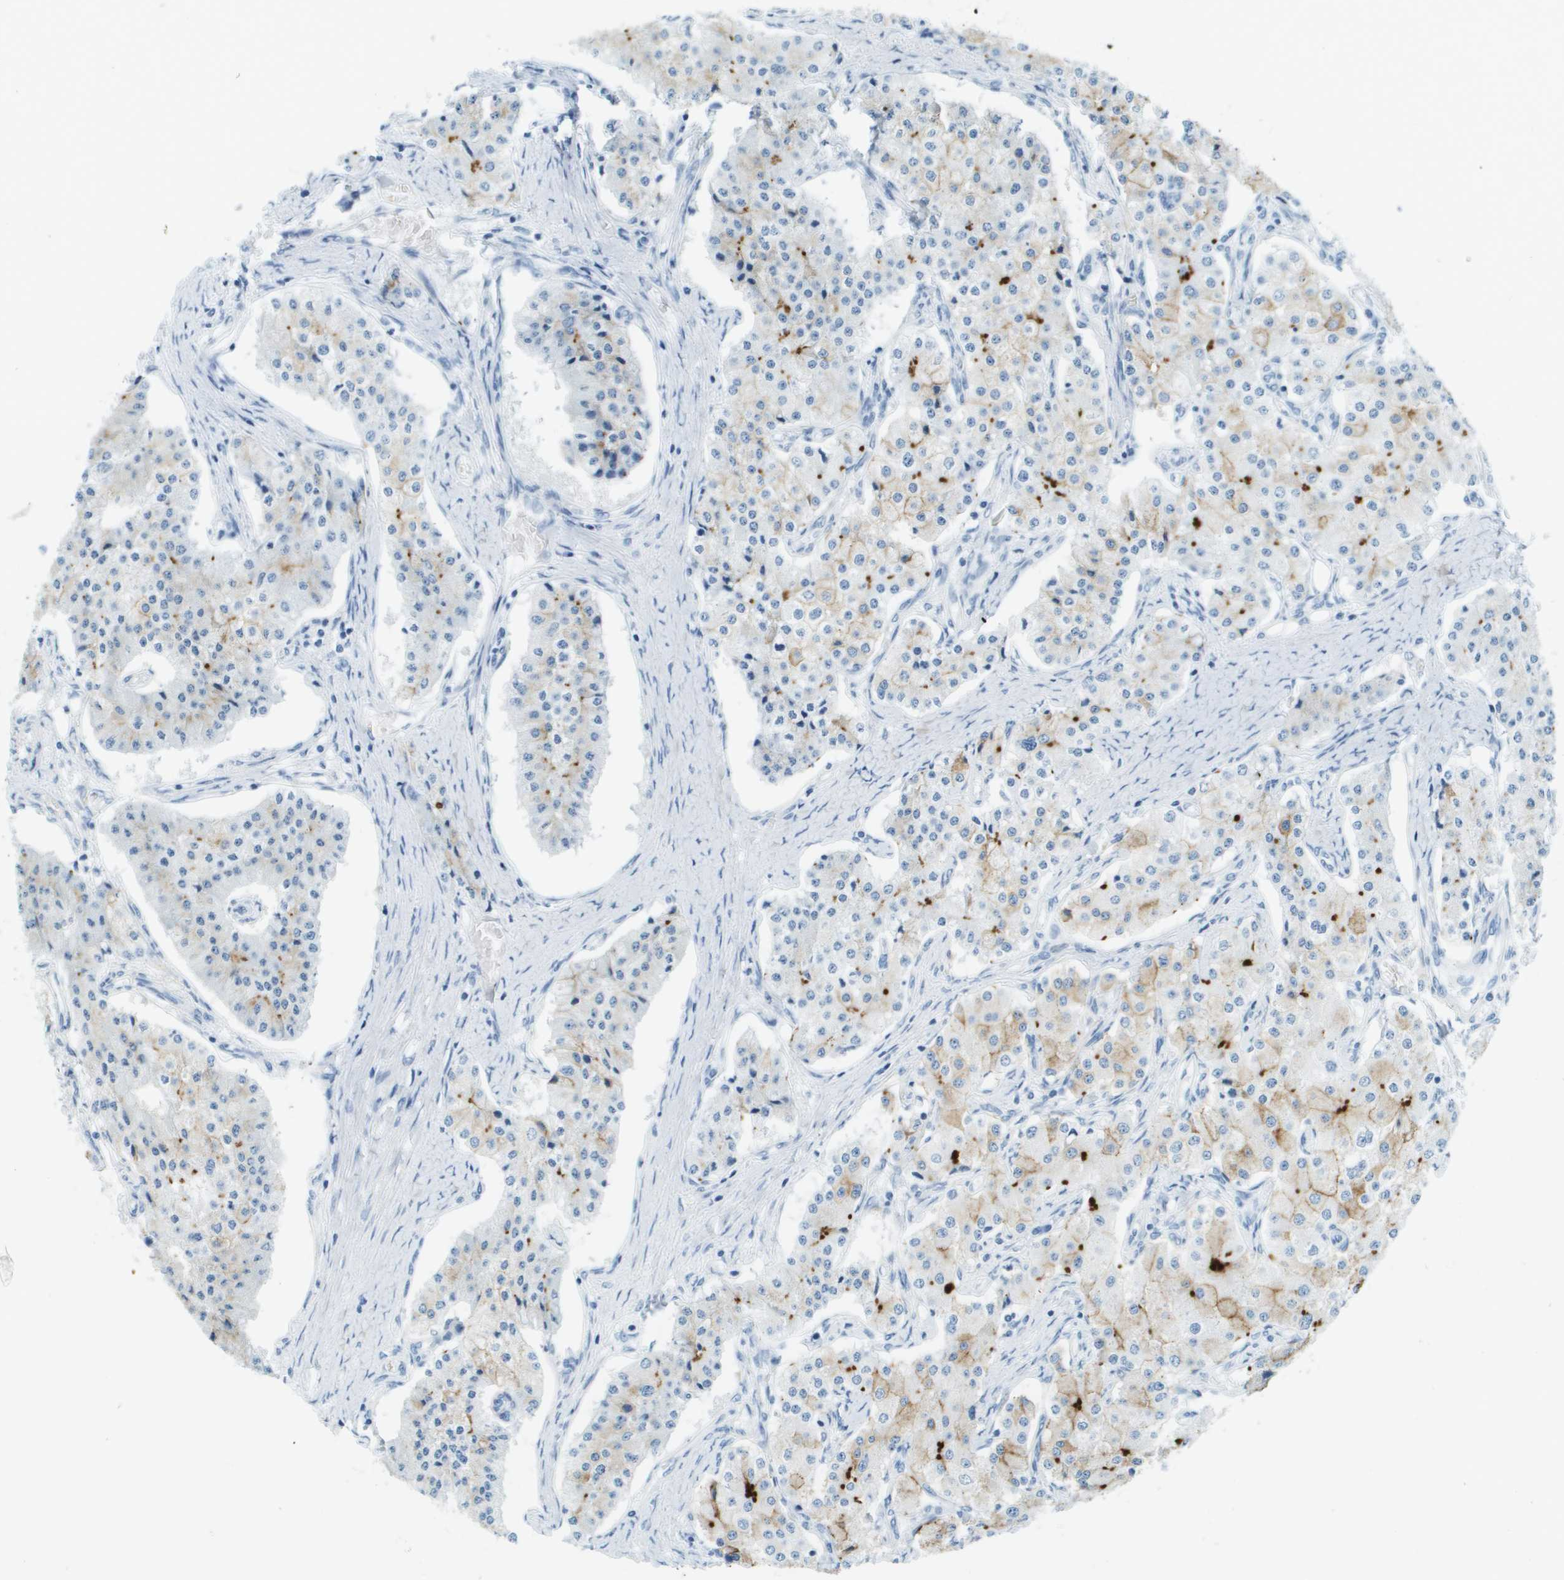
{"staining": {"intensity": "weak", "quantity": "<25%", "location": "cytoplasmic/membranous"}, "tissue": "carcinoid", "cell_type": "Tumor cells", "image_type": "cancer", "snomed": [{"axis": "morphology", "description": "Carcinoid, malignant, NOS"}, {"axis": "topography", "description": "Colon"}], "caption": "A high-resolution histopathology image shows immunohistochemistry staining of carcinoid (malignant), which shows no significant positivity in tumor cells.", "gene": "CDHR2", "patient": {"sex": "female", "age": 52}}